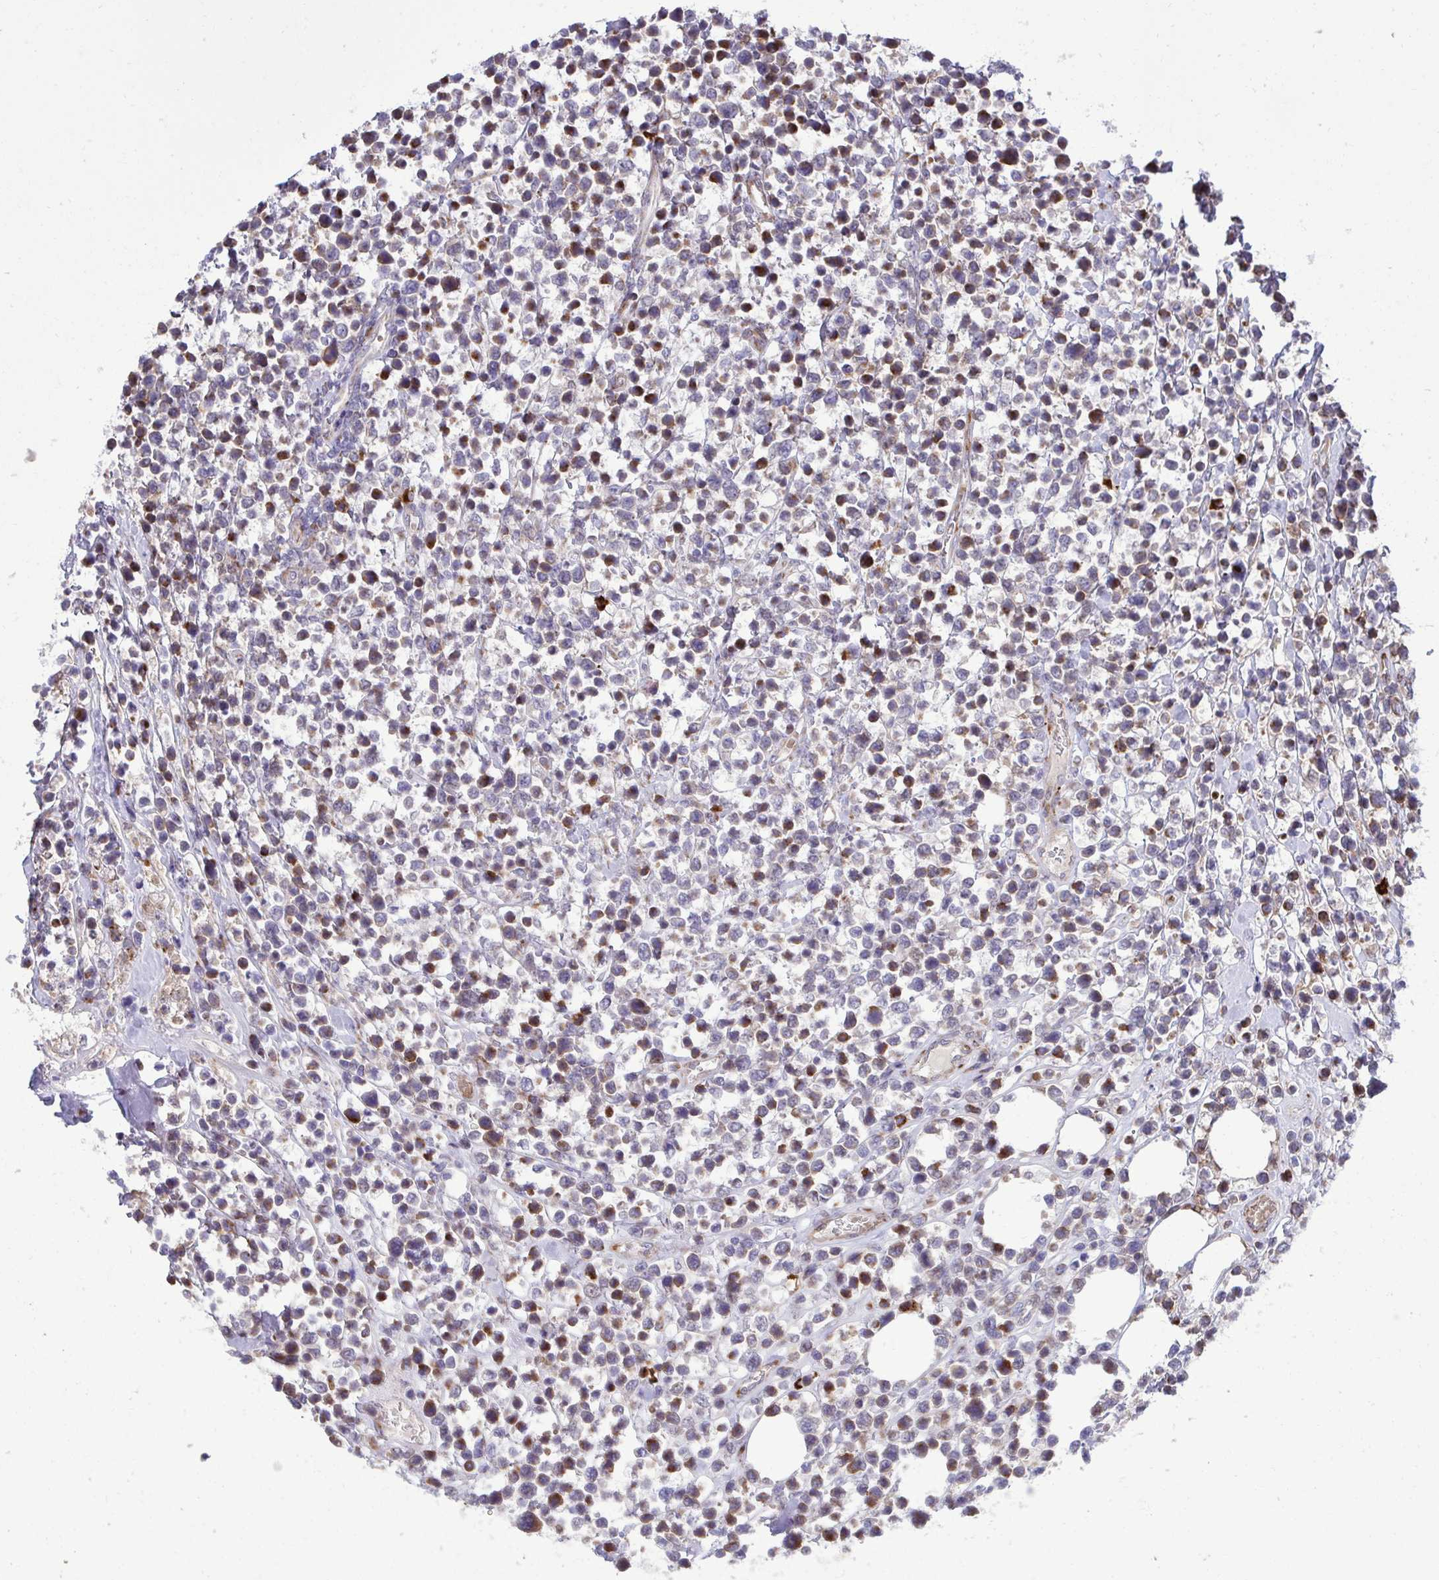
{"staining": {"intensity": "weak", "quantity": "<25%", "location": "cytoplasmic/membranous"}, "tissue": "lymphoma", "cell_type": "Tumor cells", "image_type": "cancer", "snomed": [{"axis": "morphology", "description": "Malignant lymphoma, non-Hodgkin's type, High grade"}, {"axis": "topography", "description": "Soft tissue"}], "caption": "Protein analysis of high-grade malignant lymphoma, non-Hodgkin's type displays no significant positivity in tumor cells.", "gene": "LIMS1", "patient": {"sex": "female", "age": 56}}